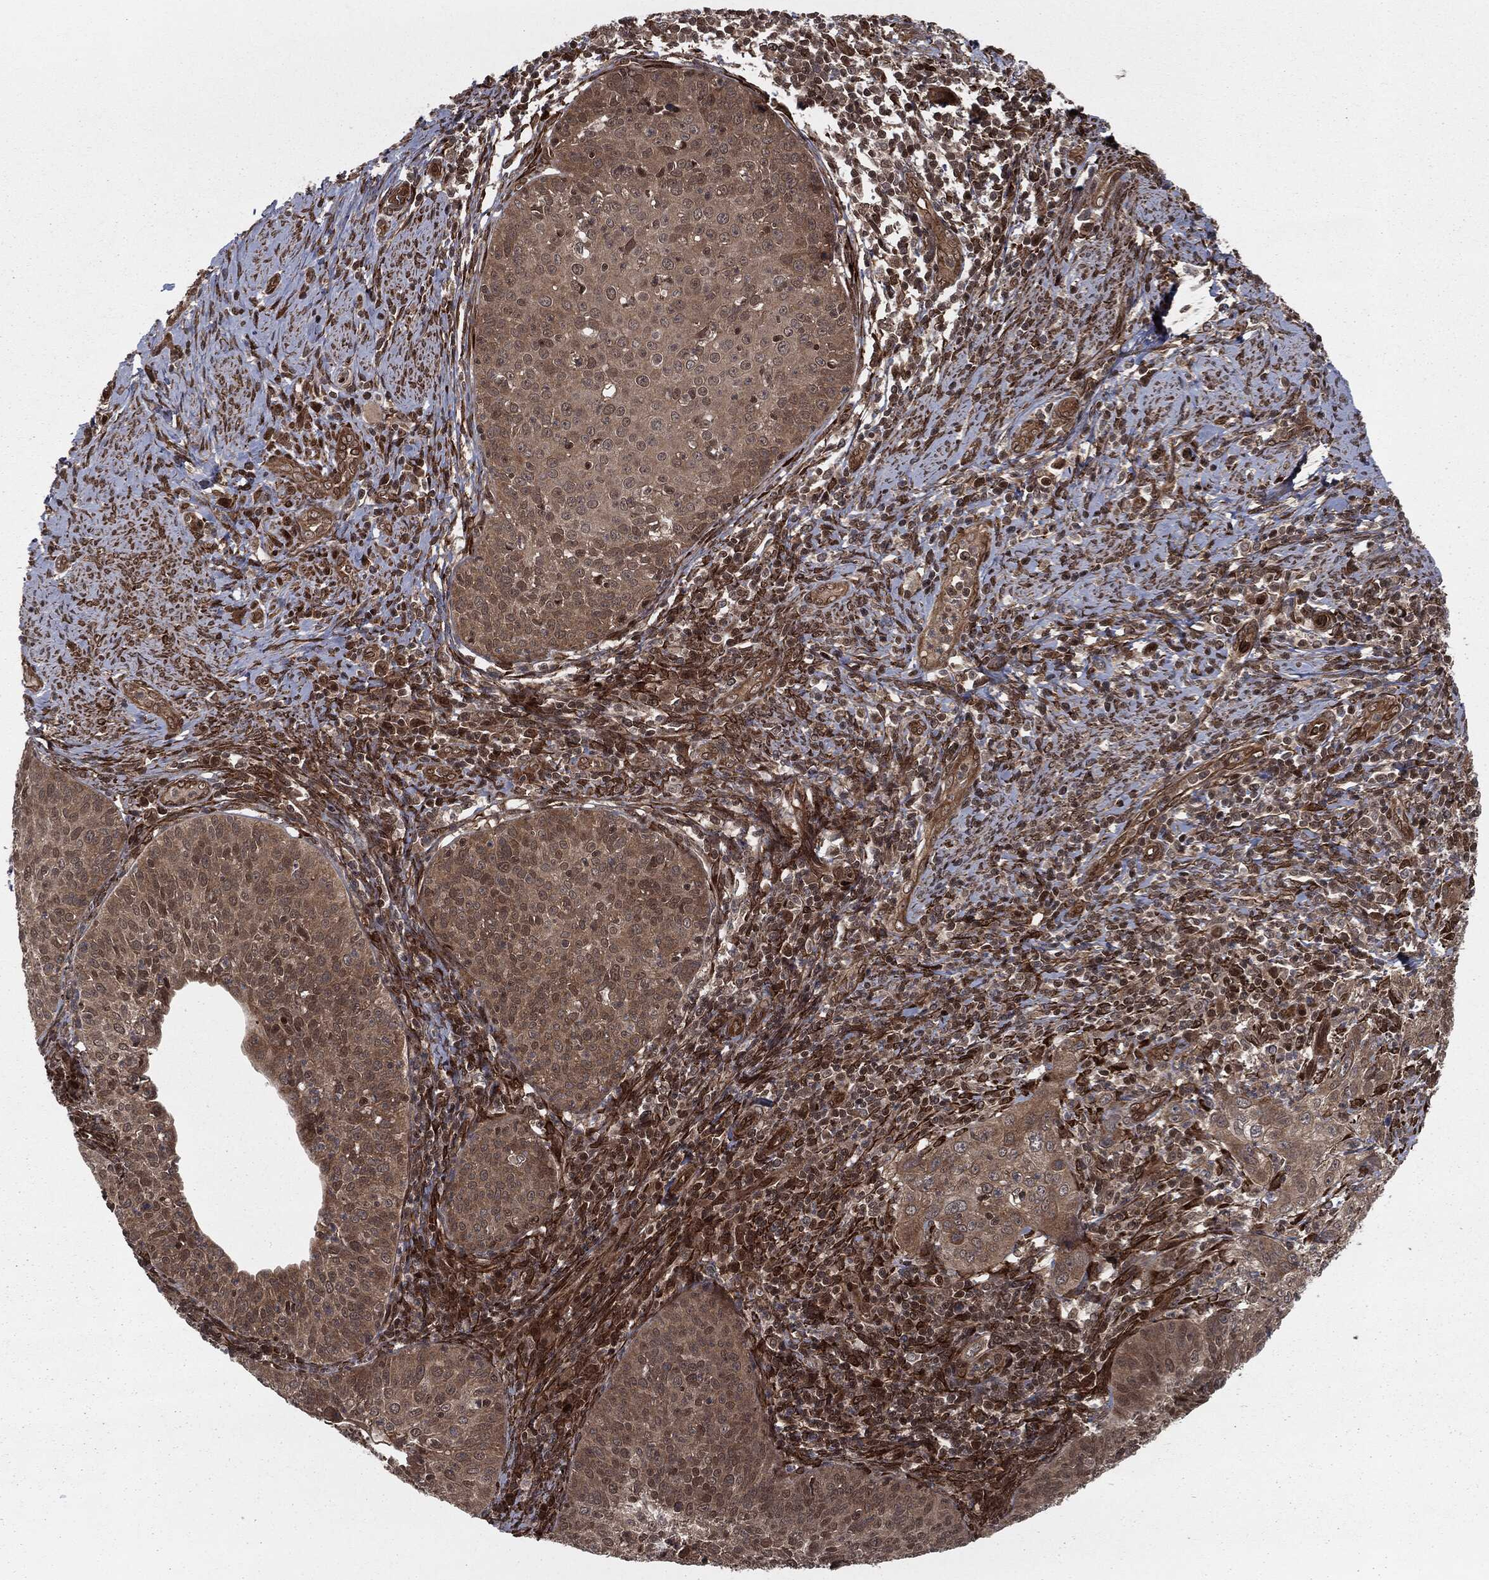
{"staining": {"intensity": "weak", "quantity": "25%-75%", "location": "cytoplasmic/membranous,nuclear"}, "tissue": "cervical cancer", "cell_type": "Tumor cells", "image_type": "cancer", "snomed": [{"axis": "morphology", "description": "Squamous cell carcinoma, NOS"}, {"axis": "topography", "description": "Cervix"}], "caption": "Immunohistochemistry (IHC) photomicrograph of neoplastic tissue: squamous cell carcinoma (cervical) stained using immunohistochemistry shows low levels of weak protein expression localized specifically in the cytoplasmic/membranous and nuclear of tumor cells, appearing as a cytoplasmic/membranous and nuclear brown color.", "gene": "RANBP9", "patient": {"sex": "female", "age": 30}}